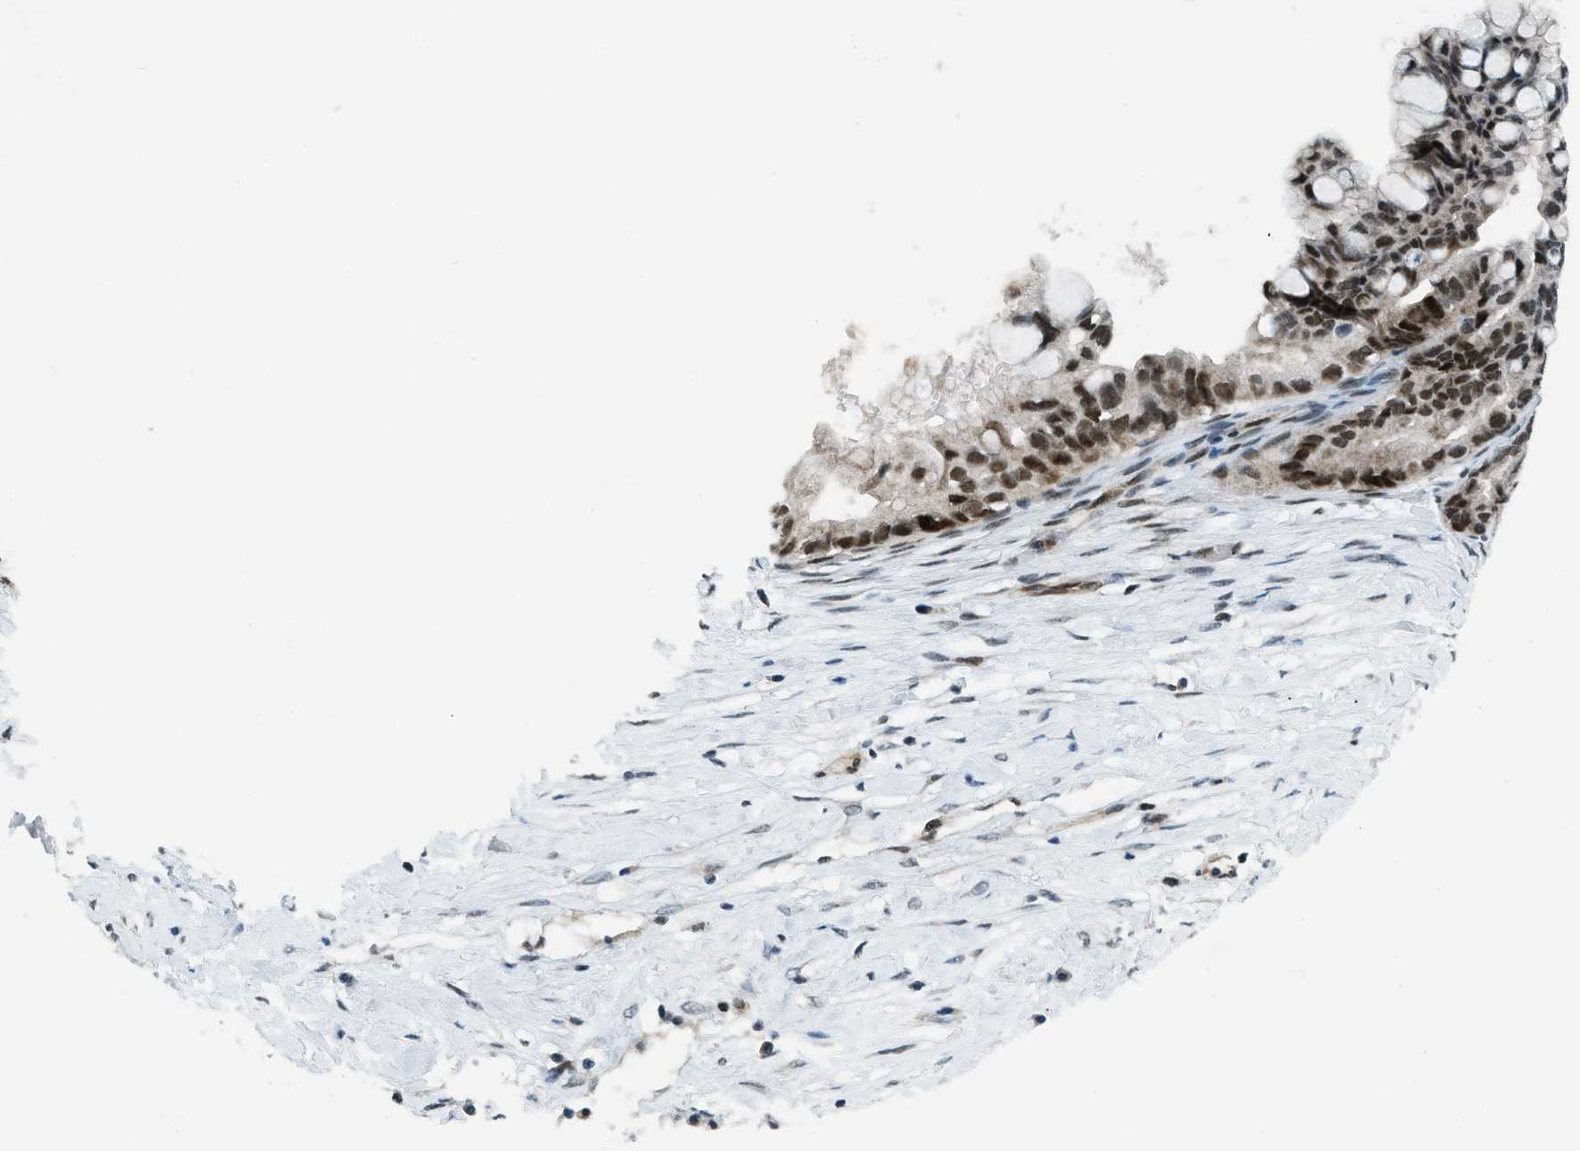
{"staining": {"intensity": "strong", "quantity": ">75%", "location": "nuclear"}, "tissue": "ovarian cancer", "cell_type": "Tumor cells", "image_type": "cancer", "snomed": [{"axis": "morphology", "description": "Cystadenocarcinoma, mucinous, NOS"}, {"axis": "topography", "description": "Ovary"}], "caption": "High-magnification brightfield microscopy of ovarian cancer (mucinous cystadenocarcinoma) stained with DAB (brown) and counterstained with hematoxylin (blue). tumor cells exhibit strong nuclear expression is present in approximately>75% of cells.", "gene": "KLF6", "patient": {"sex": "female", "age": 80}}